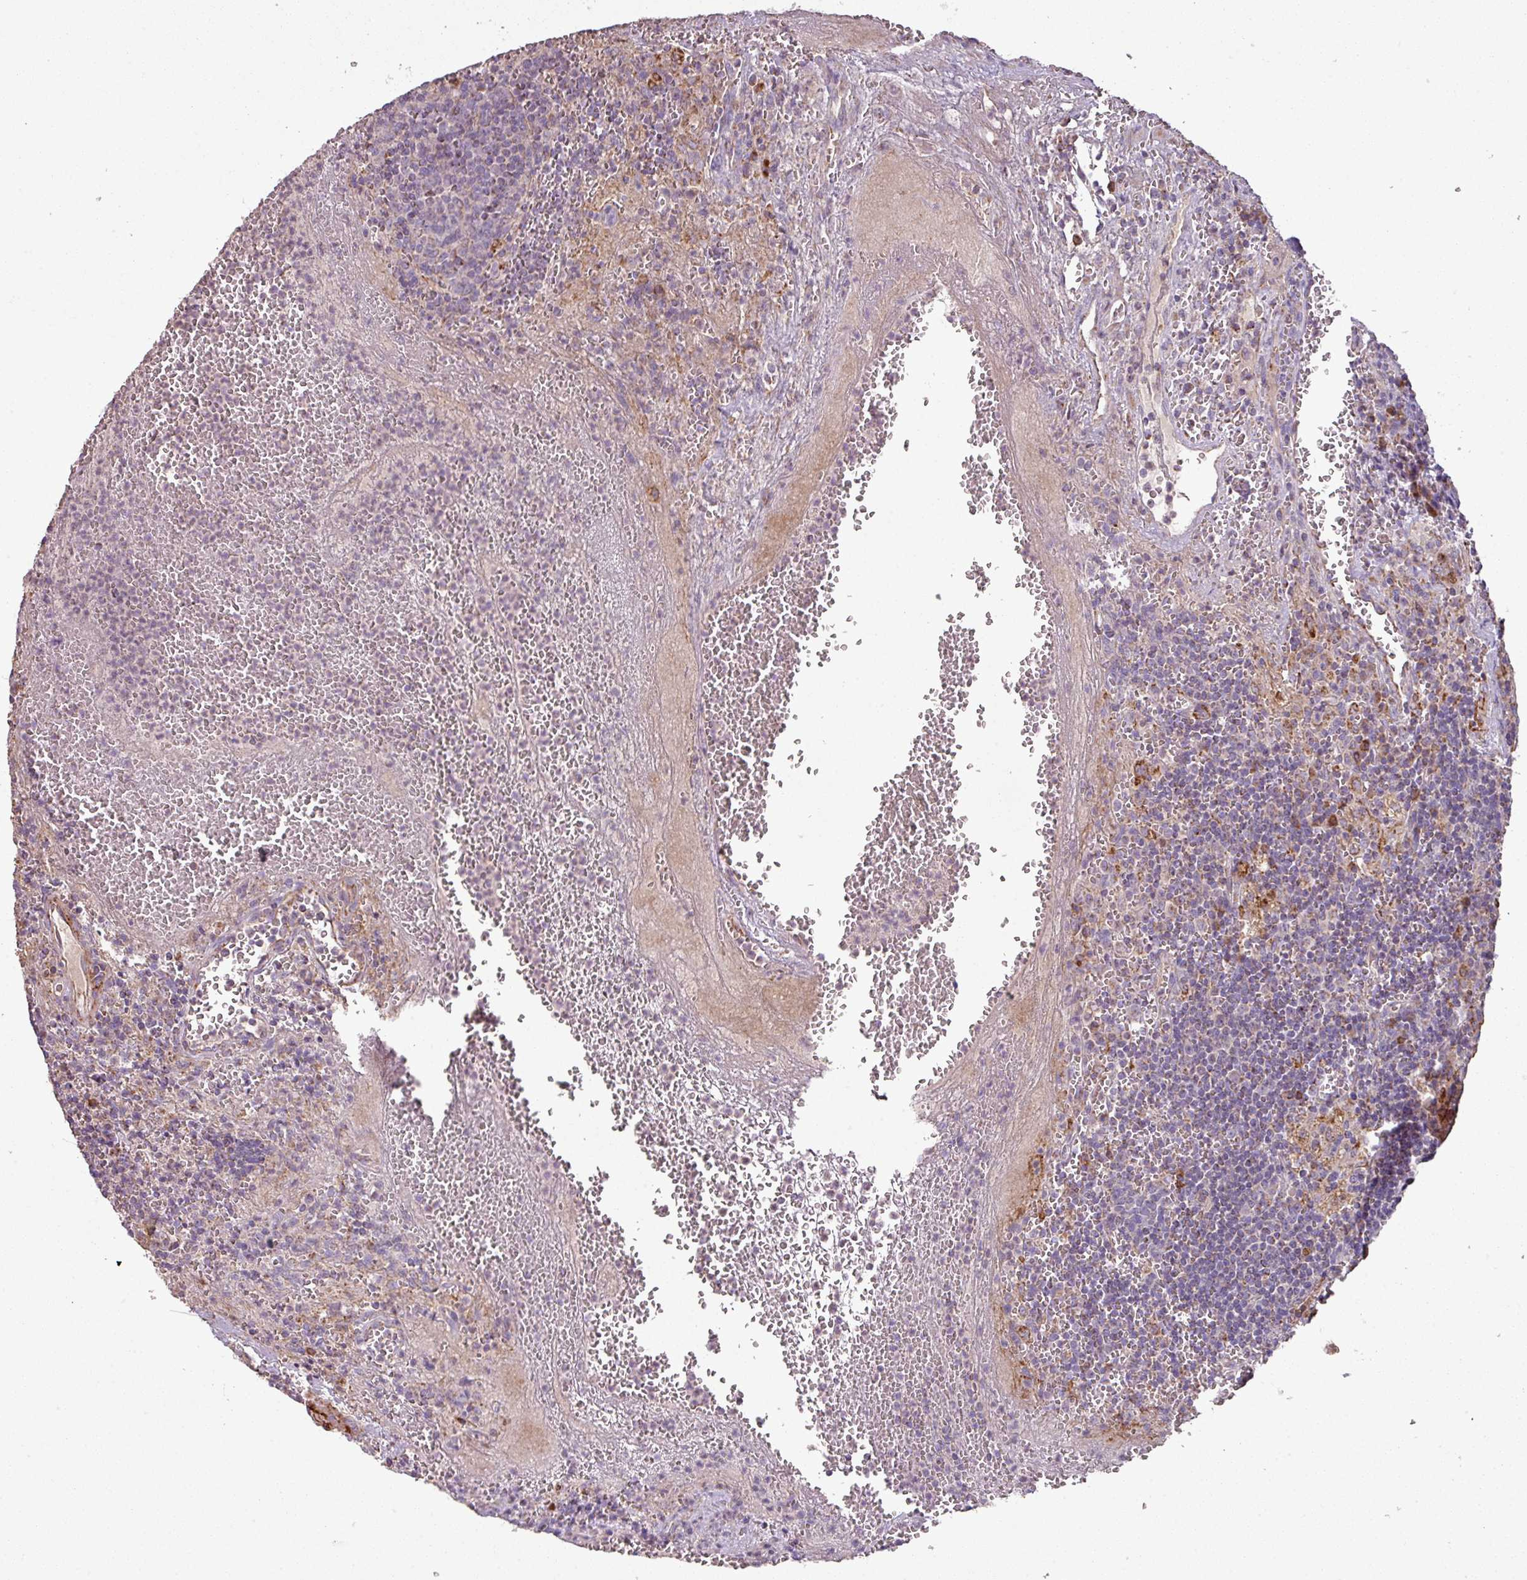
{"staining": {"intensity": "moderate", "quantity": "<25%", "location": "cytoplasmic/membranous"}, "tissue": "lymph node", "cell_type": "Germinal center cells", "image_type": "normal", "snomed": [{"axis": "morphology", "description": "Normal tissue, NOS"}, {"axis": "topography", "description": "Lymph node"}], "caption": "Immunohistochemical staining of benign lymph node displays low levels of moderate cytoplasmic/membranous staining in approximately <25% of germinal center cells. (Stains: DAB (3,3'-diaminobenzidine) in brown, nuclei in blue, Microscopy: brightfield microscopy at high magnification).", "gene": "ENSG00000260170", "patient": {"sex": "male", "age": 50}}